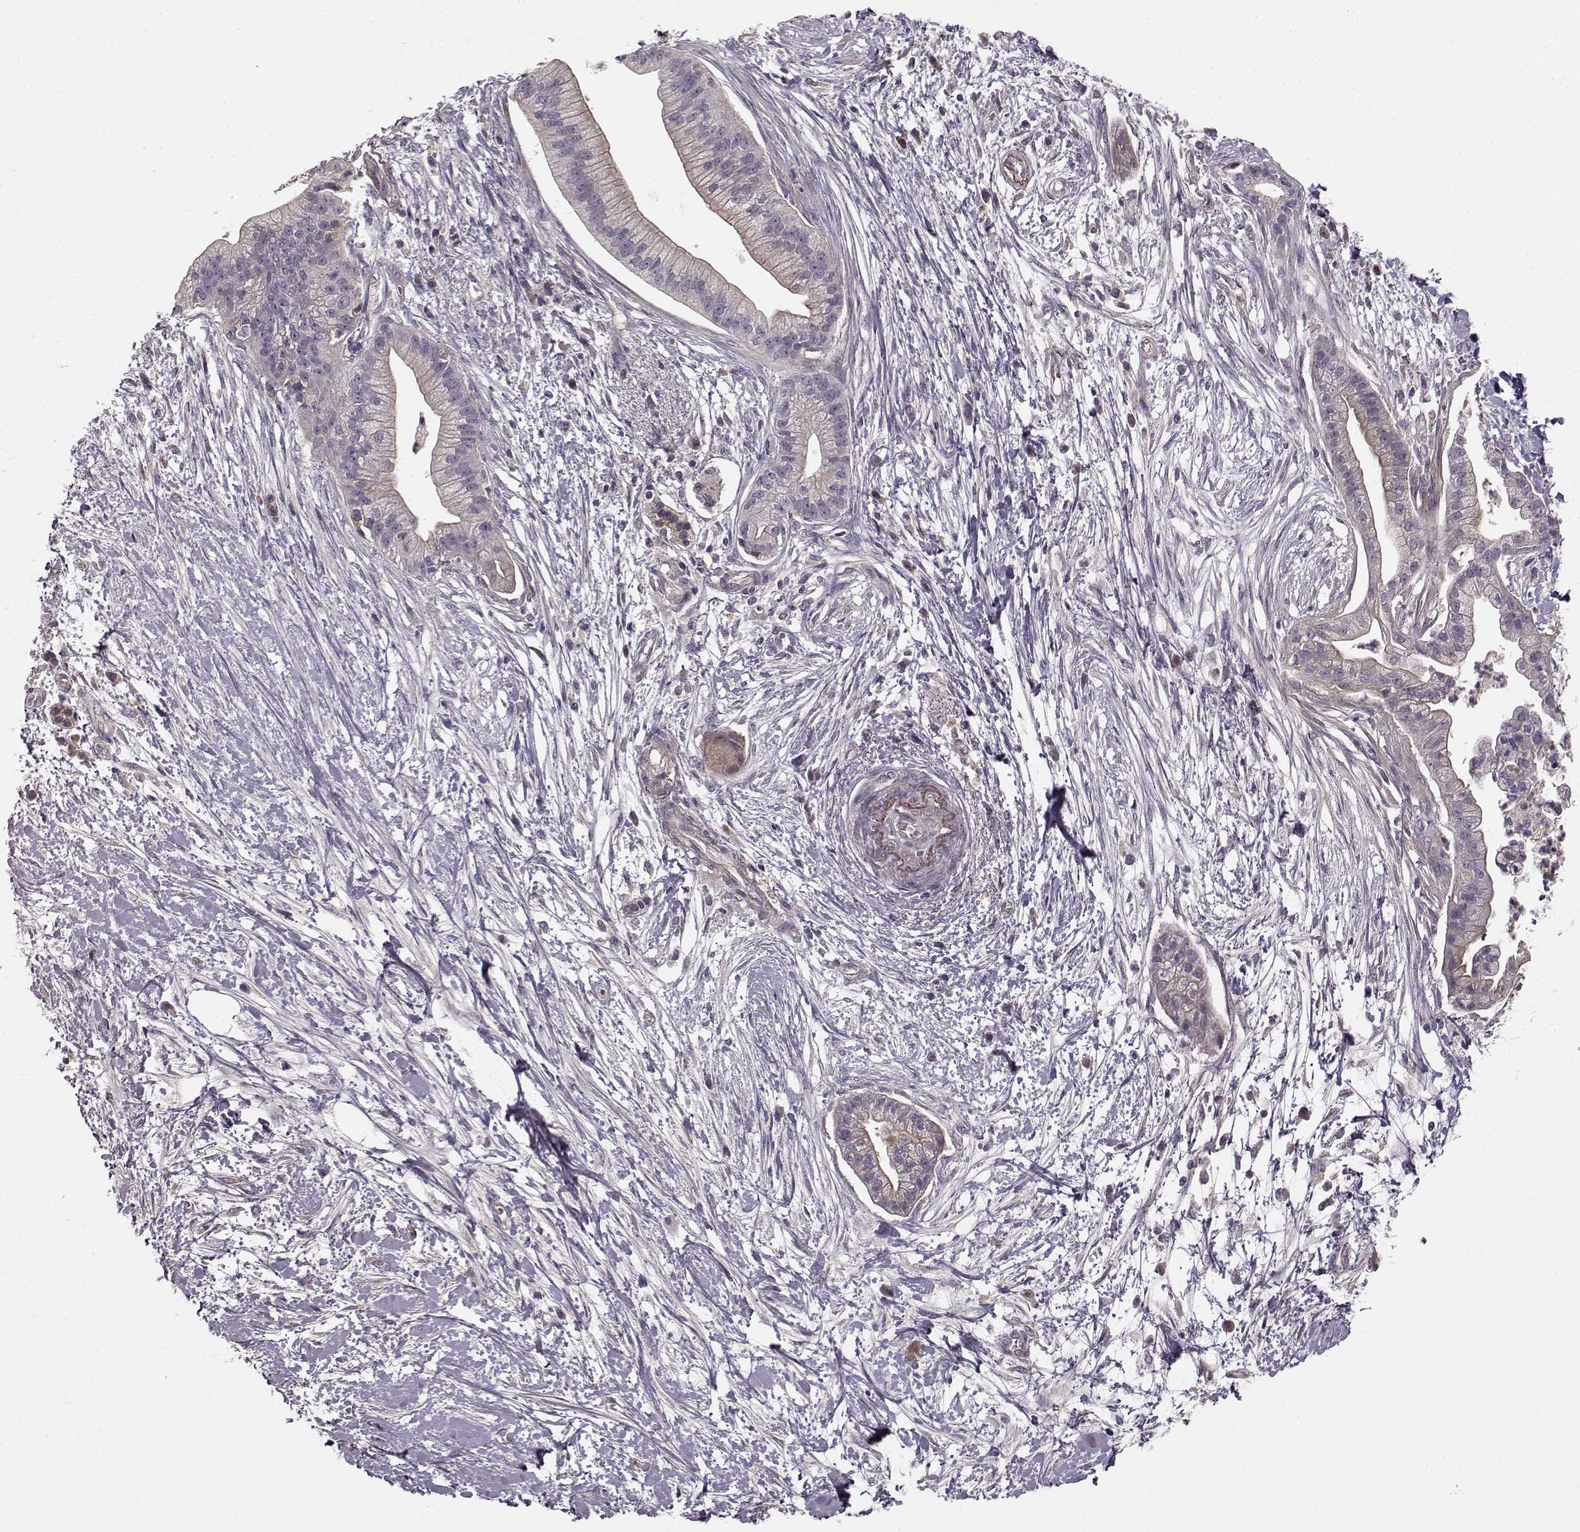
{"staining": {"intensity": "weak", "quantity": "<25%", "location": "cytoplasmic/membranous"}, "tissue": "pancreatic cancer", "cell_type": "Tumor cells", "image_type": "cancer", "snomed": [{"axis": "morphology", "description": "Normal tissue, NOS"}, {"axis": "morphology", "description": "Adenocarcinoma, NOS"}, {"axis": "topography", "description": "Lymph node"}, {"axis": "topography", "description": "Pancreas"}], "caption": "This is an immunohistochemistry histopathology image of adenocarcinoma (pancreatic). There is no positivity in tumor cells.", "gene": "MTR", "patient": {"sex": "female", "age": 58}}